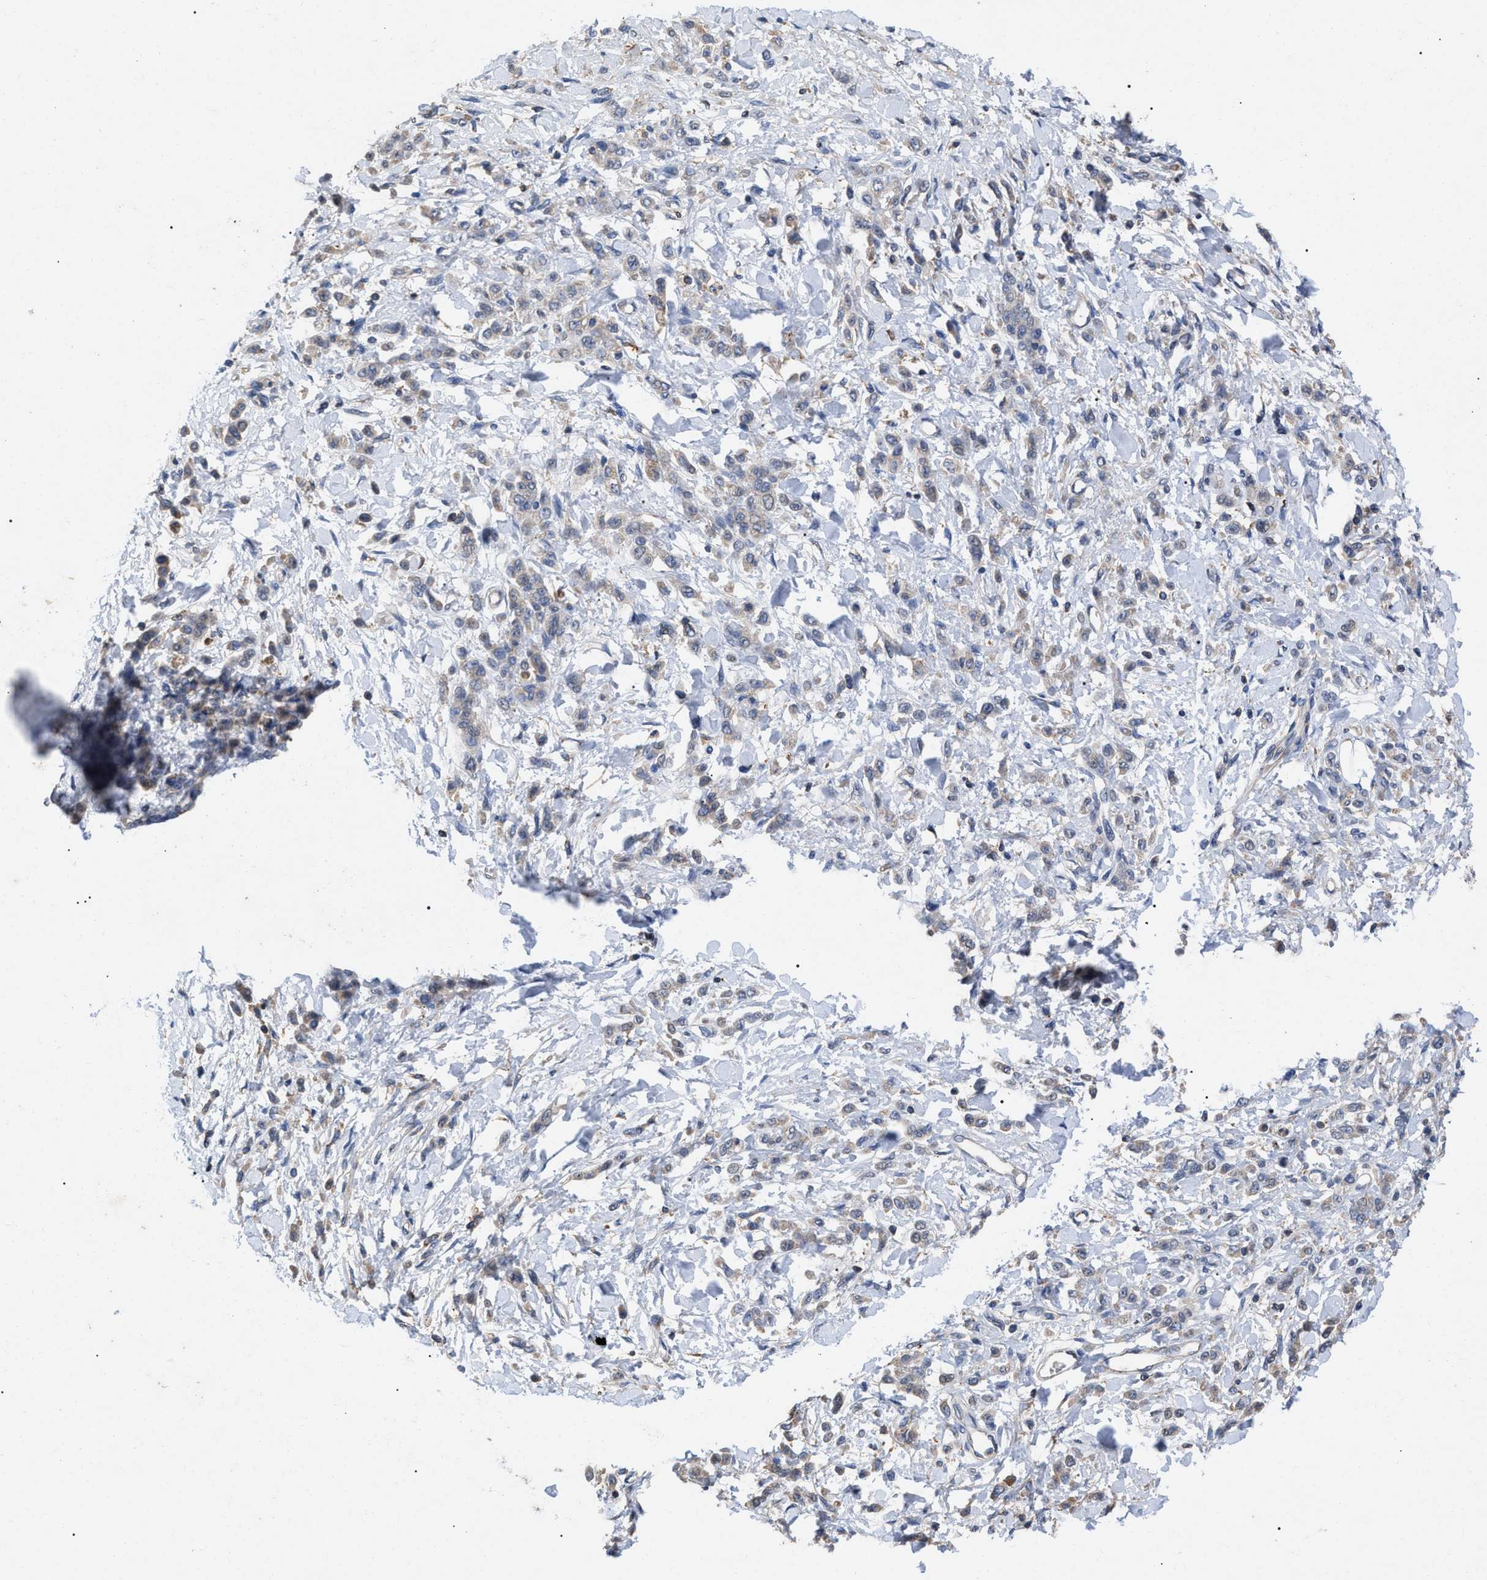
{"staining": {"intensity": "weak", "quantity": "25%-75%", "location": "cytoplasmic/membranous"}, "tissue": "stomach cancer", "cell_type": "Tumor cells", "image_type": "cancer", "snomed": [{"axis": "morphology", "description": "Normal tissue, NOS"}, {"axis": "morphology", "description": "Adenocarcinoma, NOS"}, {"axis": "topography", "description": "Stomach"}], "caption": "Immunohistochemistry of stomach adenocarcinoma reveals low levels of weak cytoplasmic/membranous staining in about 25%-75% of tumor cells.", "gene": "FAM171A2", "patient": {"sex": "male", "age": 82}}